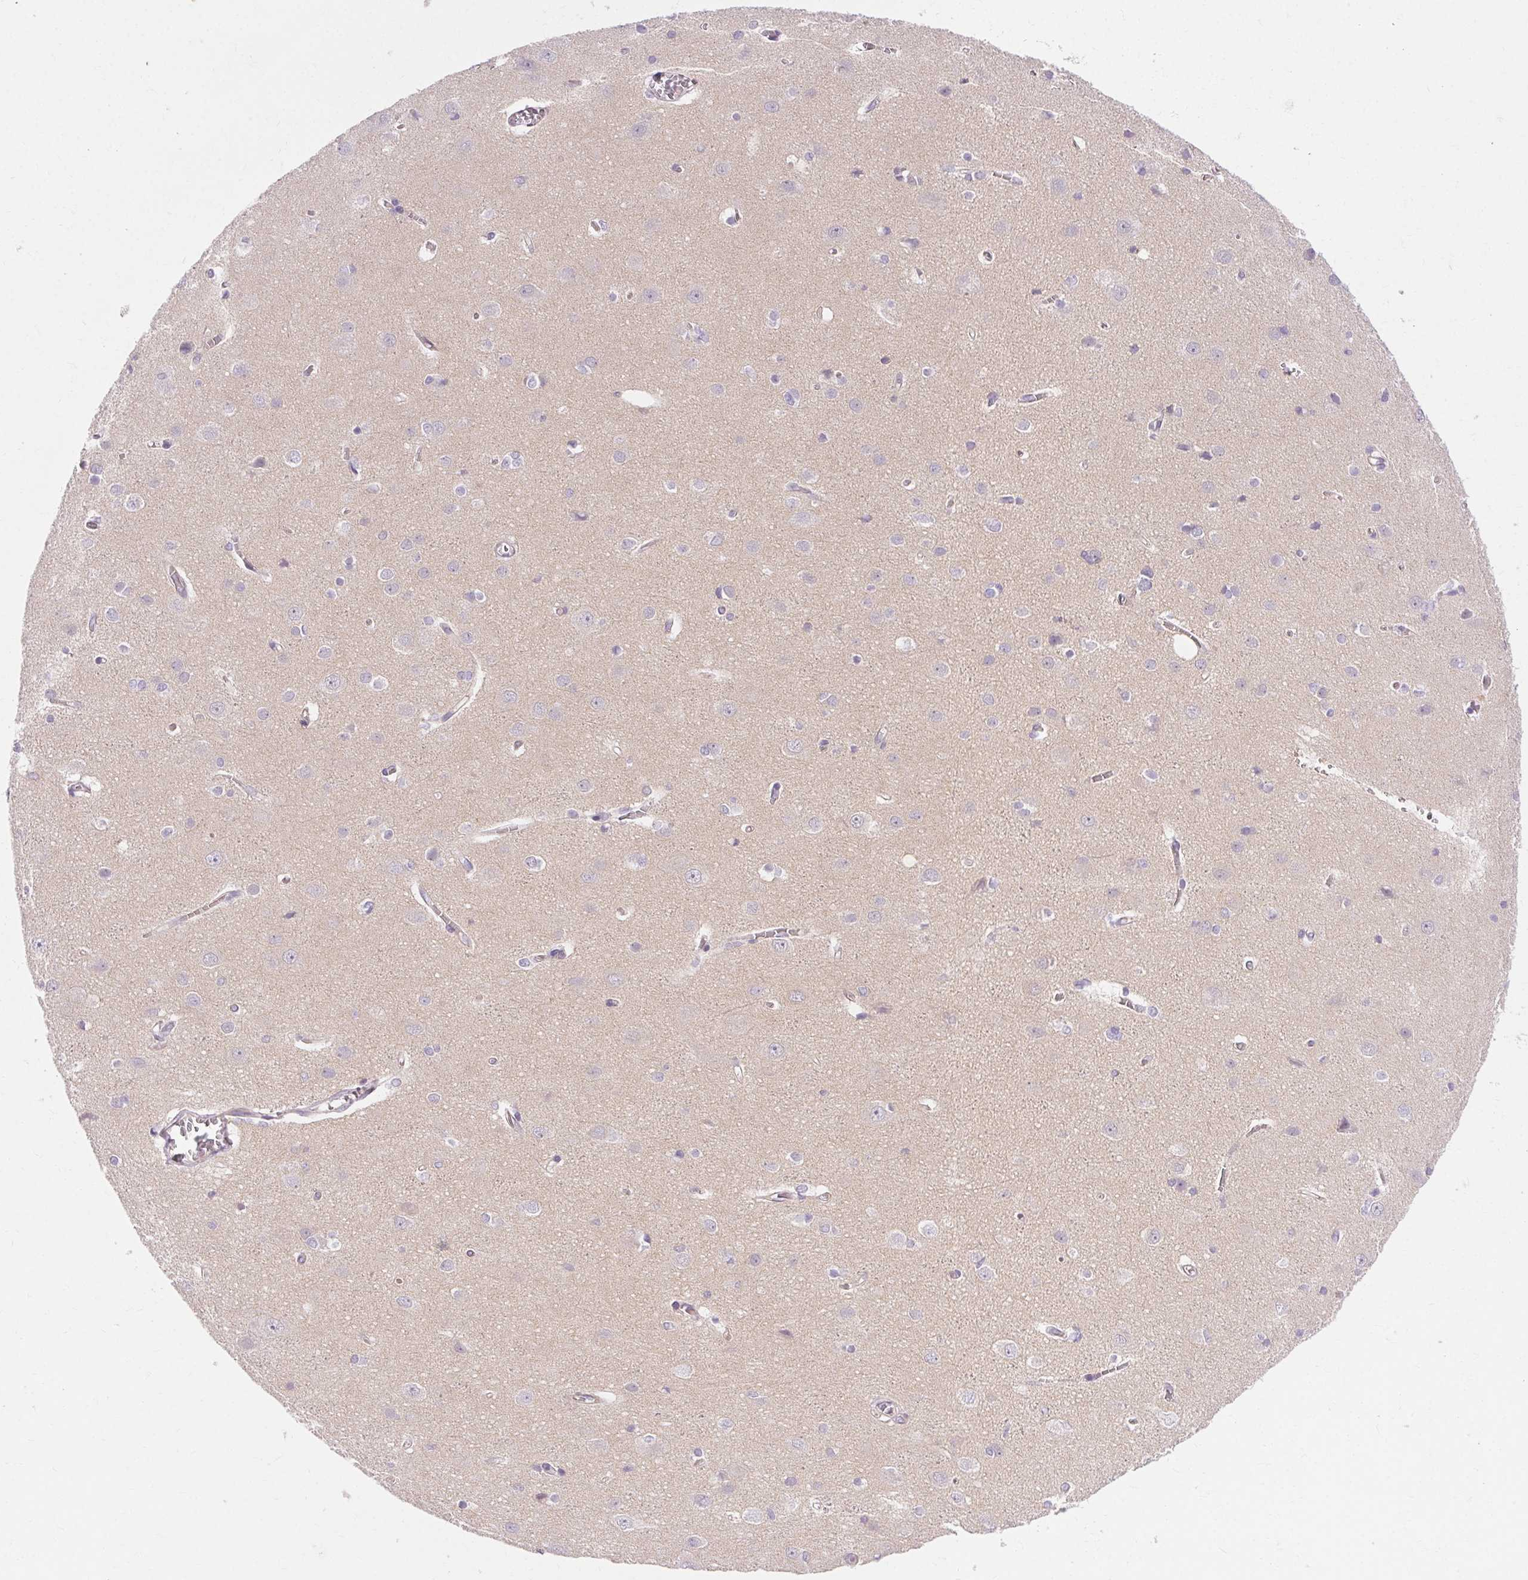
{"staining": {"intensity": "negative", "quantity": "none", "location": "none"}, "tissue": "cerebral cortex", "cell_type": "Endothelial cells", "image_type": "normal", "snomed": [{"axis": "morphology", "description": "Normal tissue, NOS"}, {"axis": "topography", "description": "Cerebral cortex"}], "caption": "DAB (3,3'-diaminobenzidine) immunohistochemical staining of unremarkable cerebral cortex reveals no significant staining in endothelial cells.", "gene": "TM6SF1", "patient": {"sex": "male", "age": 37}}